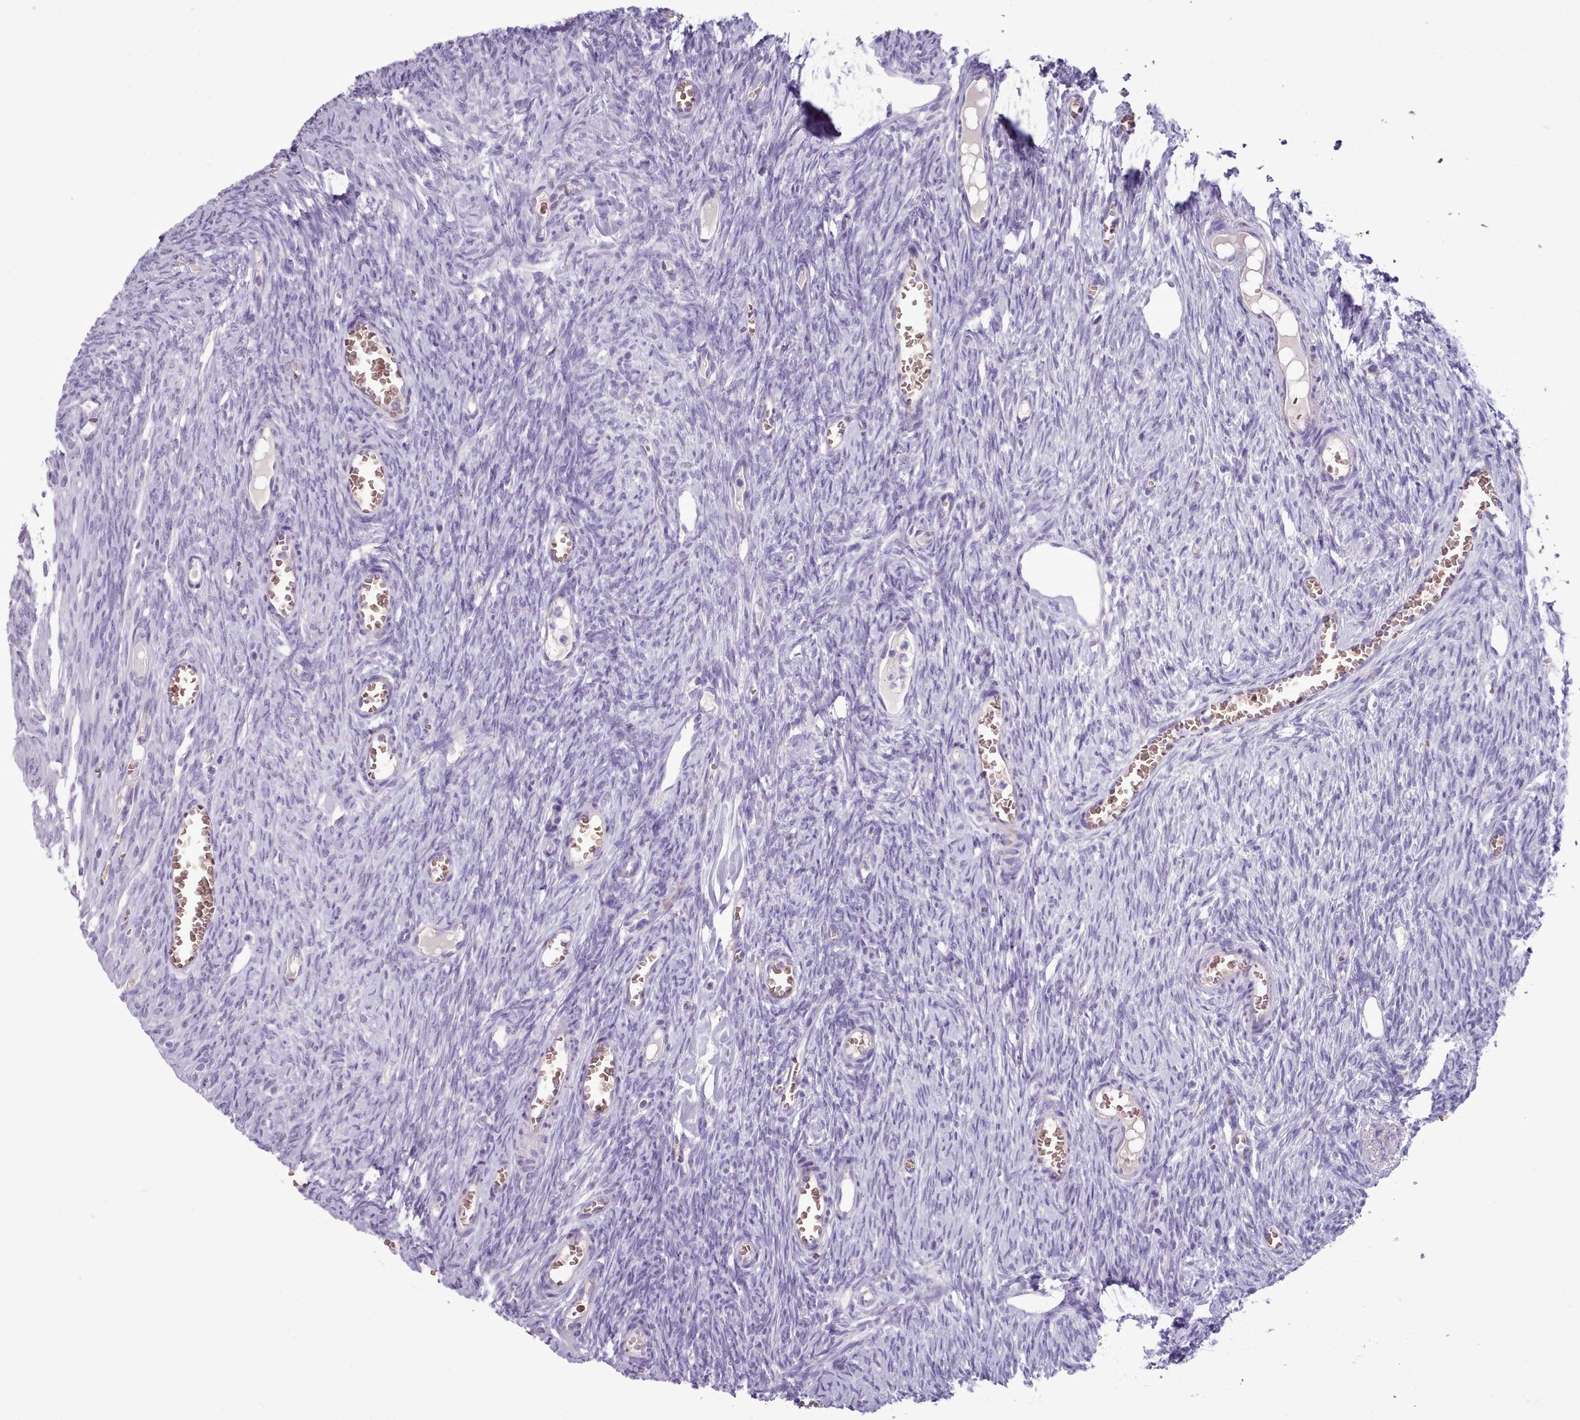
{"staining": {"intensity": "moderate", "quantity": ">75%", "location": "cytoplasmic/membranous"}, "tissue": "ovary", "cell_type": "Follicle cells", "image_type": "normal", "snomed": [{"axis": "morphology", "description": "Normal tissue, NOS"}, {"axis": "topography", "description": "Ovary"}], "caption": "High-magnification brightfield microscopy of normal ovary stained with DAB (brown) and counterstained with hematoxylin (blue). follicle cells exhibit moderate cytoplasmic/membranous positivity is seen in approximately>75% of cells.", "gene": "AK4P3", "patient": {"sex": "female", "age": 44}}